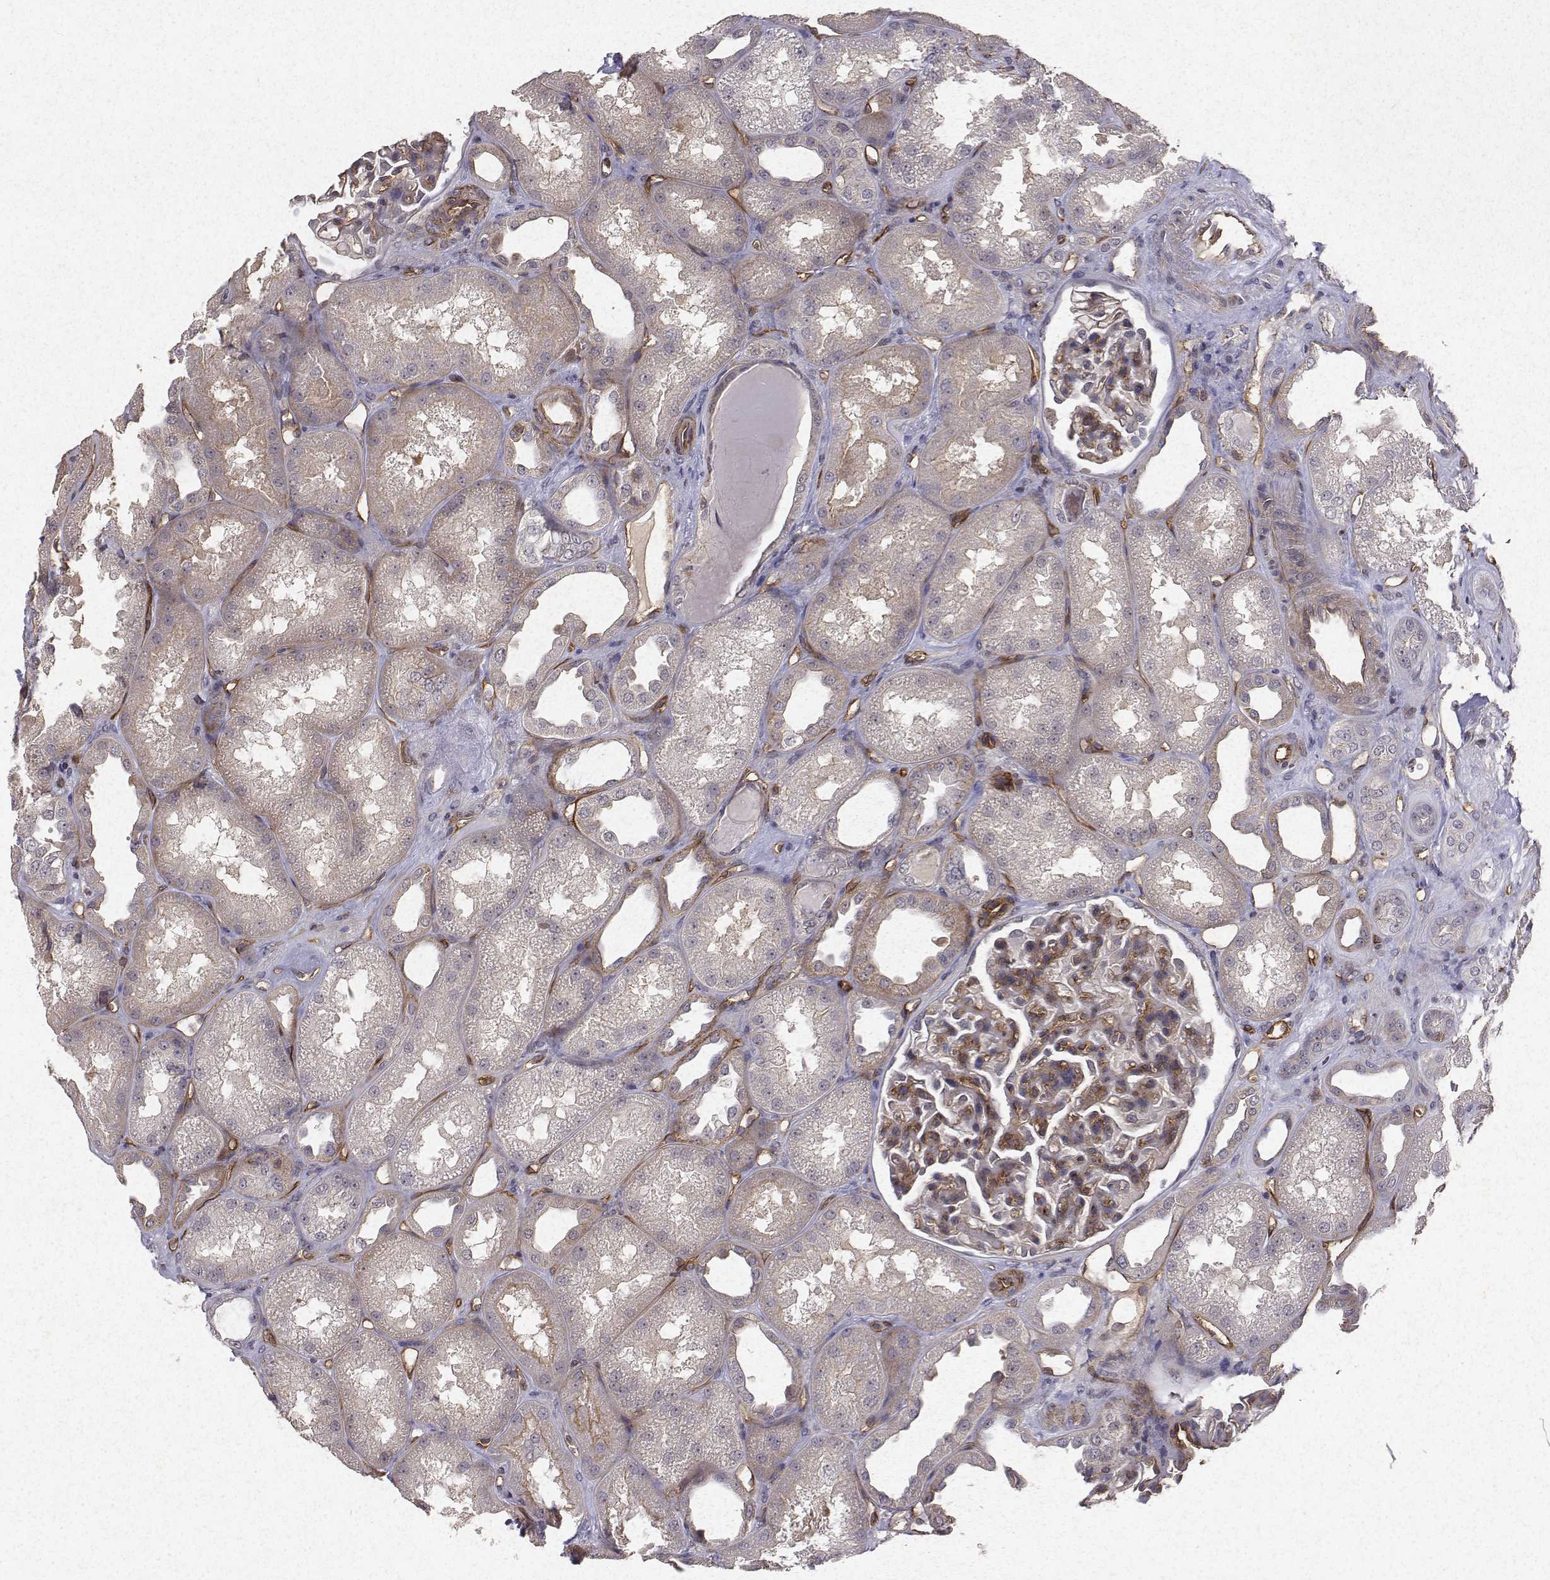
{"staining": {"intensity": "moderate", "quantity": "25%-75%", "location": "cytoplasmic/membranous"}, "tissue": "kidney", "cell_type": "Cells in glomeruli", "image_type": "normal", "snomed": [{"axis": "morphology", "description": "Normal tissue, NOS"}, {"axis": "topography", "description": "Kidney"}], "caption": "IHC of normal human kidney reveals medium levels of moderate cytoplasmic/membranous positivity in about 25%-75% of cells in glomeruli. Immunohistochemistry (ihc) stains the protein in brown and the nuclei are stained blue.", "gene": "PTPRG", "patient": {"sex": "male", "age": 61}}